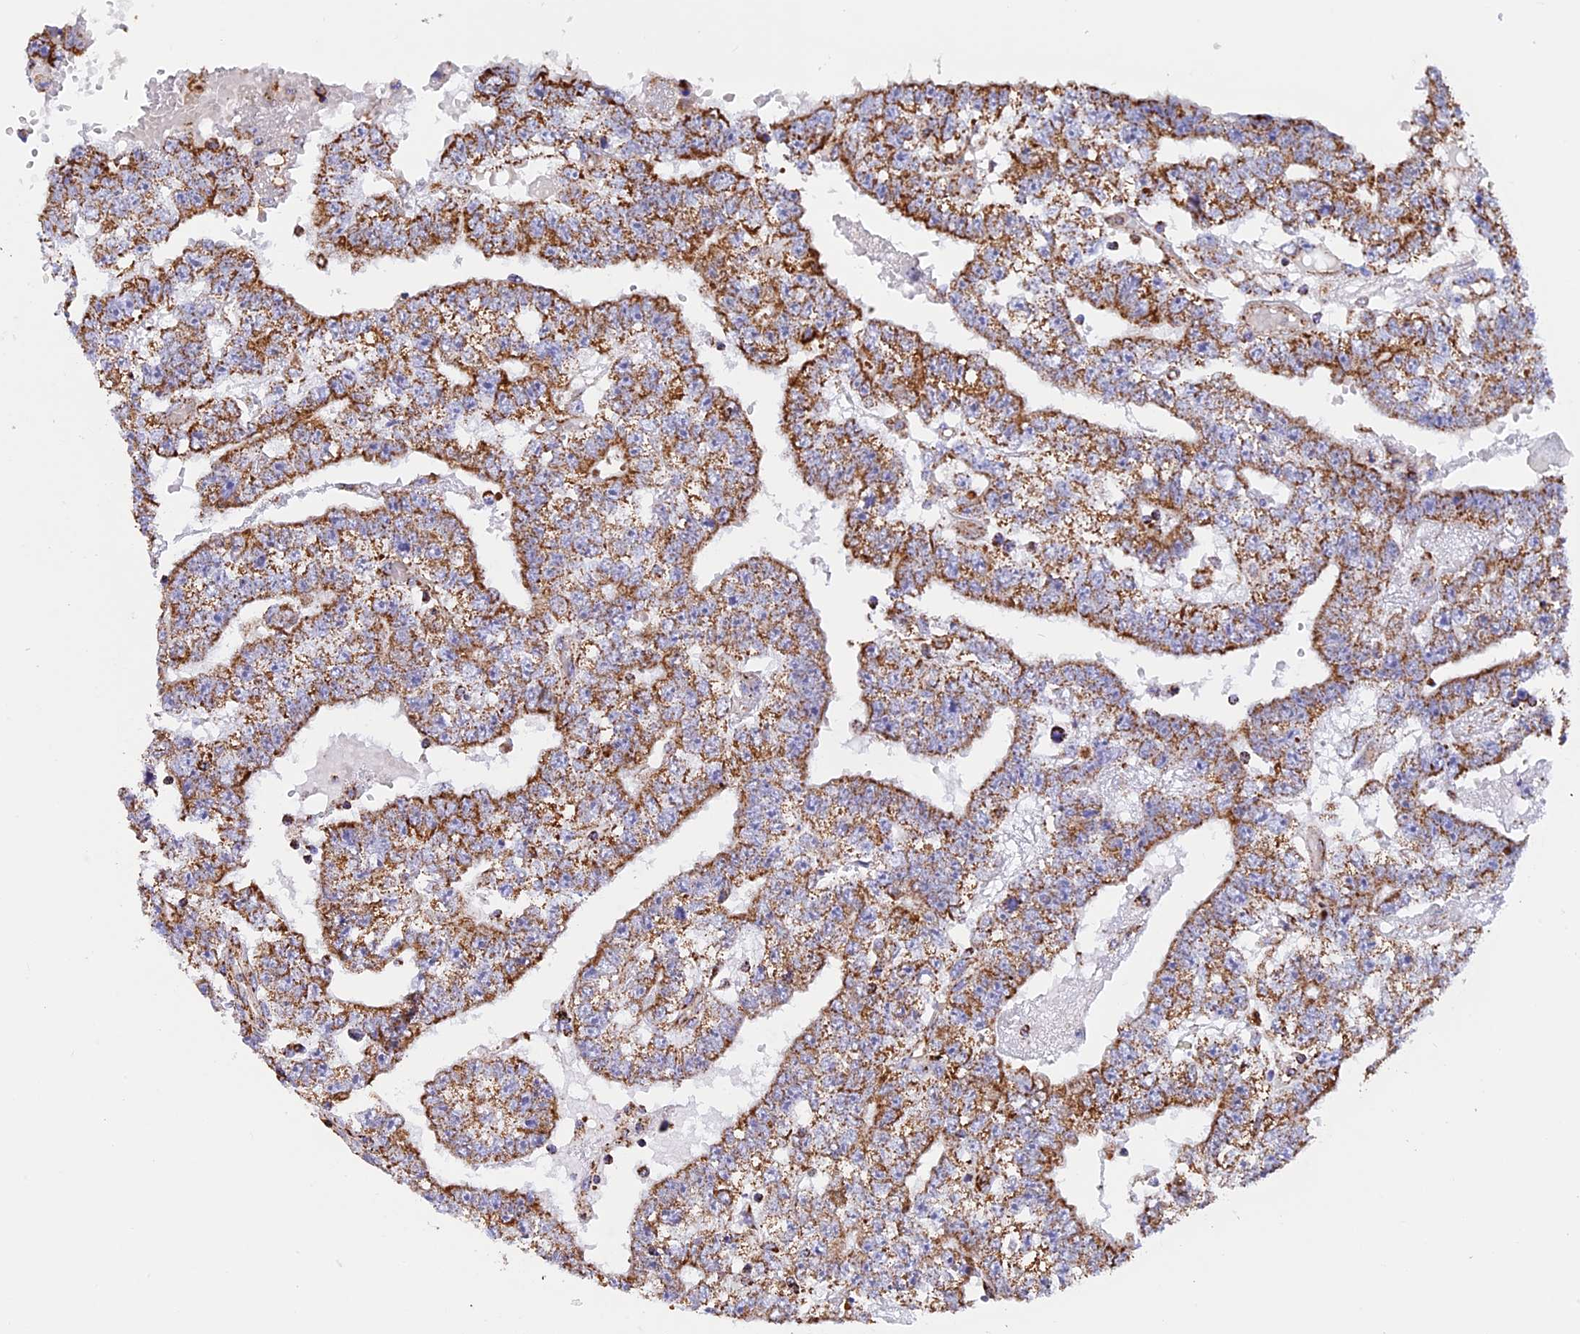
{"staining": {"intensity": "moderate", "quantity": ">75%", "location": "cytoplasmic/membranous"}, "tissue": "testis cancer", "cell_type": "Tumor cells", "image_type": "cancer", "snomed": [{"axis": "morphology", "description": "Carcinoma, Embryonal, NOS"}, {"axis": "topography", "description": "Testis"}], "caption": "DAB (3,3'-diaminobenzidine) immunohistochemical staining of human testis cancer (embryonal carcinoma) exhibits moderate cytoplasmic/membranous protein positivity in about >75% of tumor cells.", "gene": "UQCRB", "patient": {"sex": "male", "age": 25}}